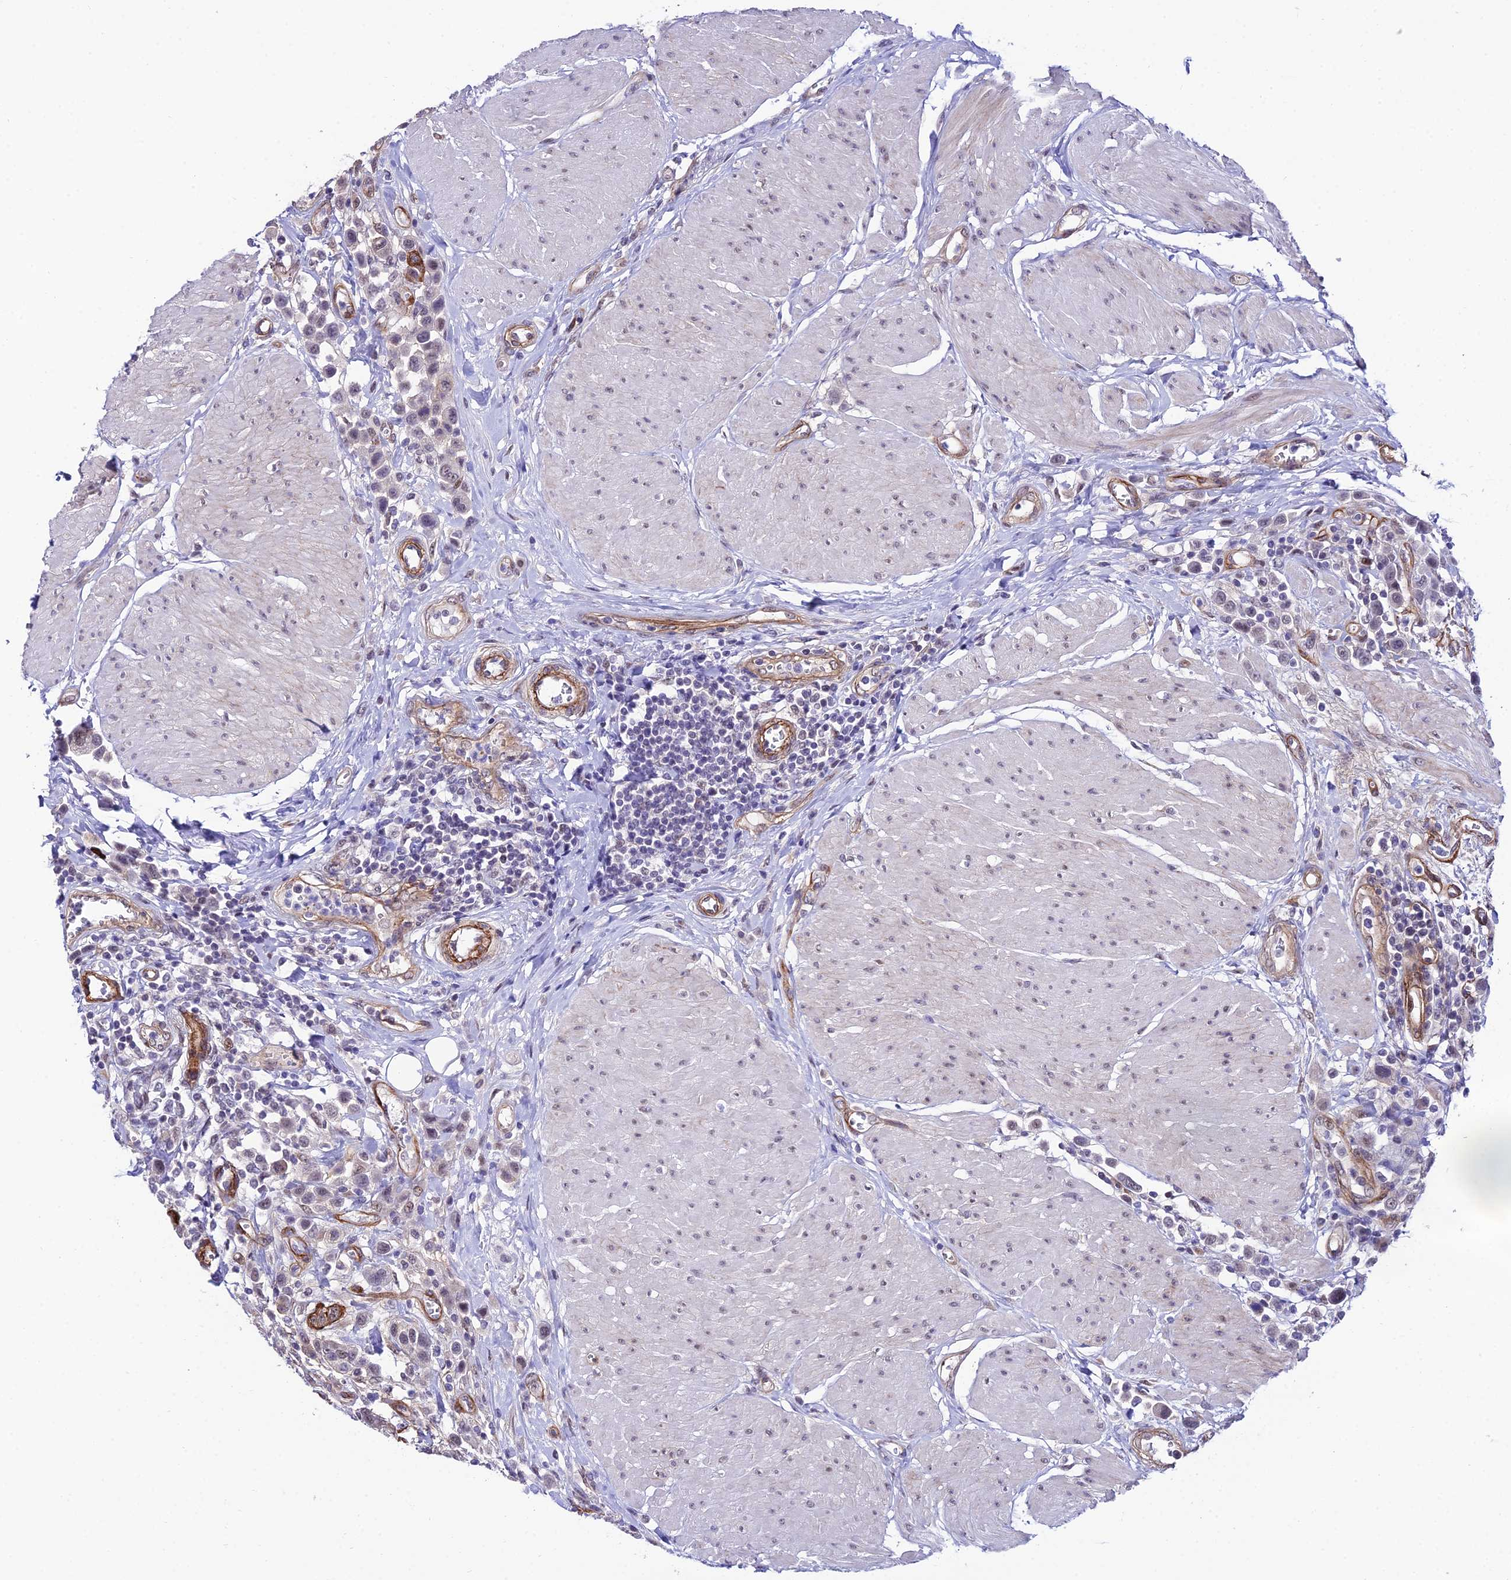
{"staining": {"intensity": "strong", "quantity": "<25%", "location": "cytoplasmic/membranous"}, "tissue": "urothelial cancer", "cell_type": "Tumor cells", "image_type": "cancer", "snomed": [{"axis": "morphology", "description": "Urothelial carcinoma, High grade"}, {"axis": "topography", "description": "Urinary bladder"}], "caption": "Immunohistochemical staining of human urothelial cancer exhibits medium levels of strong cytoplasmic/membranous protein expression in about <25% of tumor cells.", "gene": "SYT15", "patient": {"sex": "male", "age": 50}}